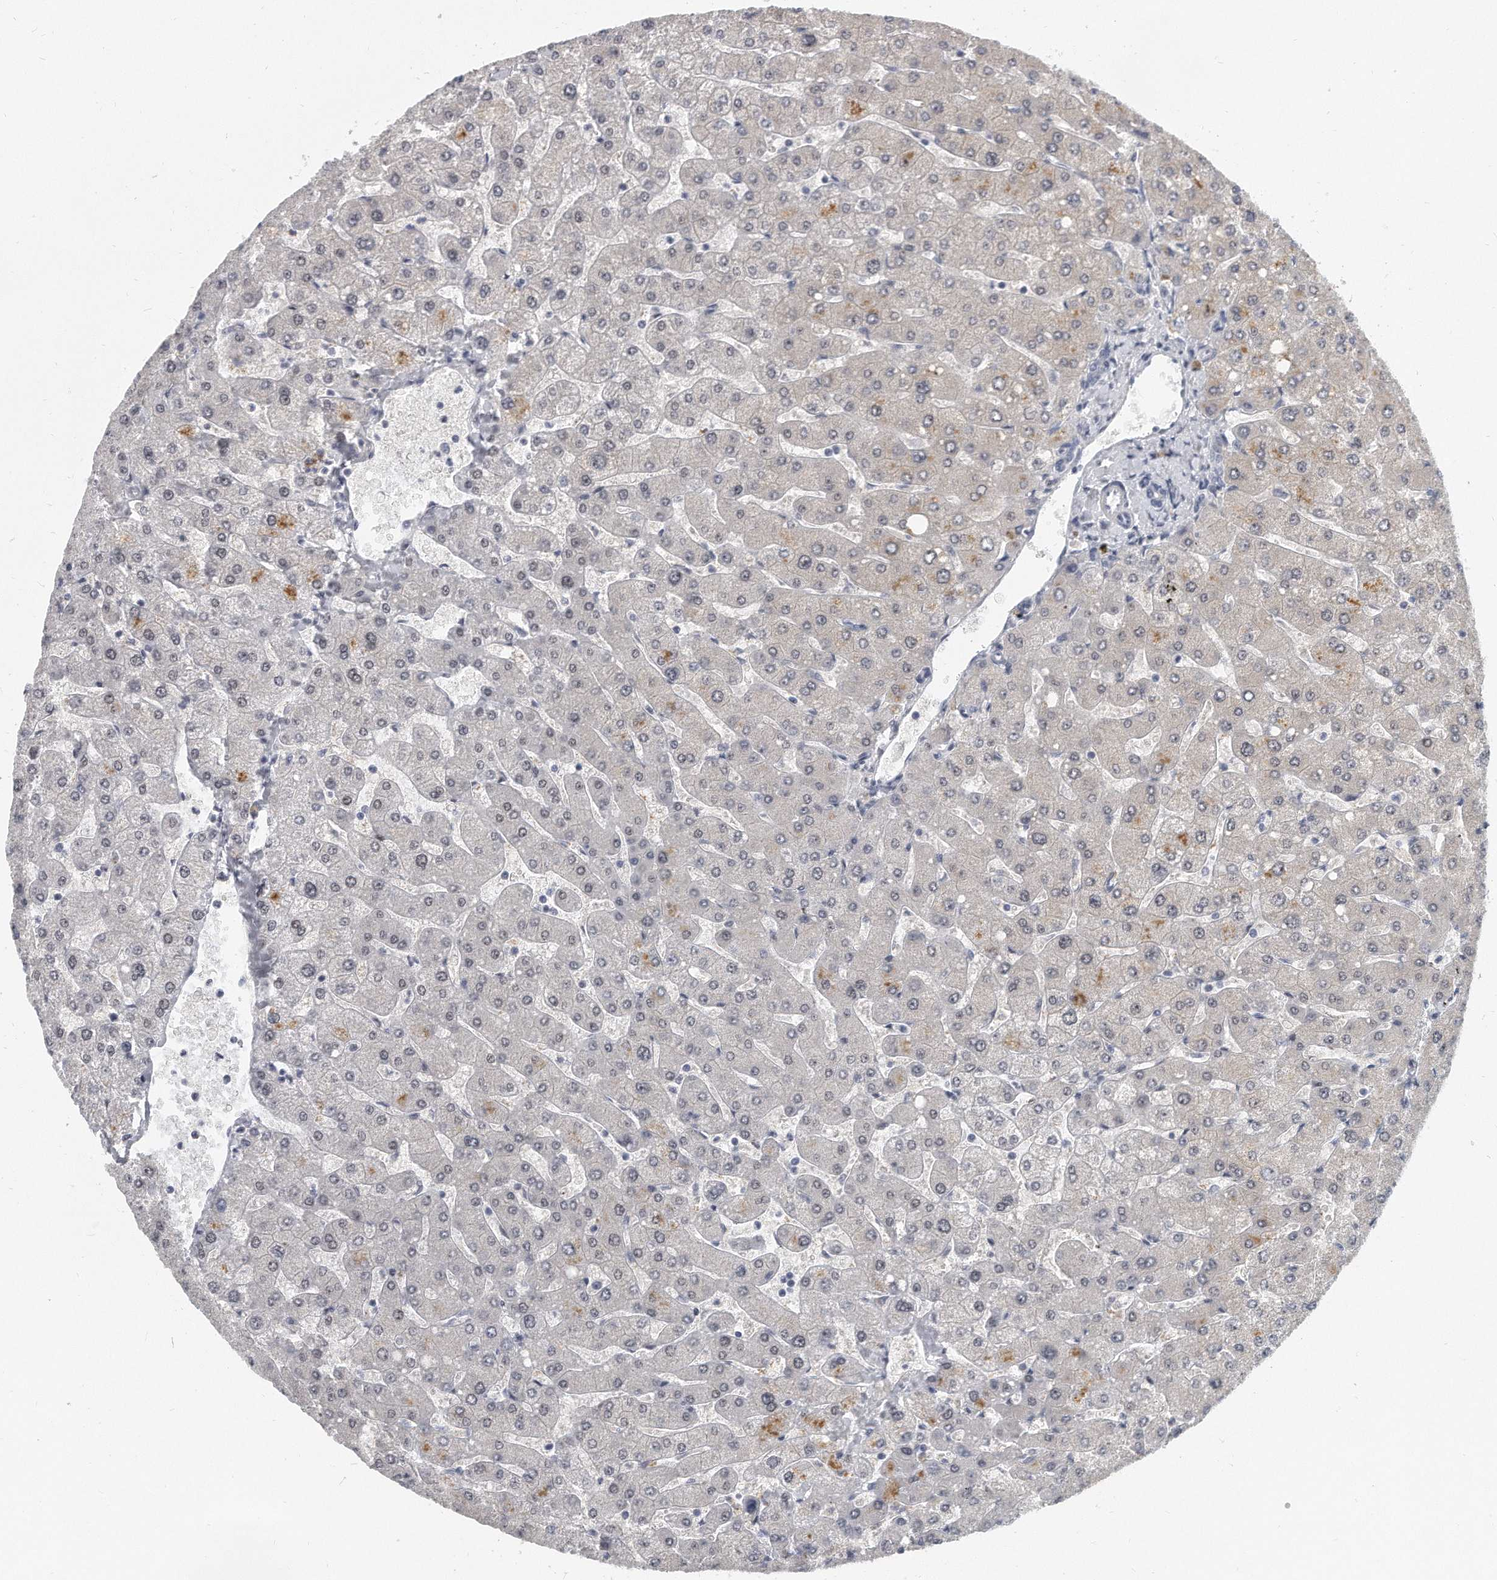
{"staining": {"intensity": "negative", "quantity": "none", "location": "none"}, "tissue": "liver", "cell_type": "Cholangiocytes", "image_type": "normal", "snomed": [{"axis": "morphology", "description": "Normal tissue, NOS"}, {"axis": "topography", "description": "Liver"}], "caption": "Immunohistochemistry histopathology image of unremarkable liver: human liver stained with DAB demonstrates no significant protein positivity in cholangiocytes. (Immunohistochemistry (ihc), brightfield microscopy, high magnification).", "gene": "TFCP2L1", "patient": {"sex": "male", "age": 55}}